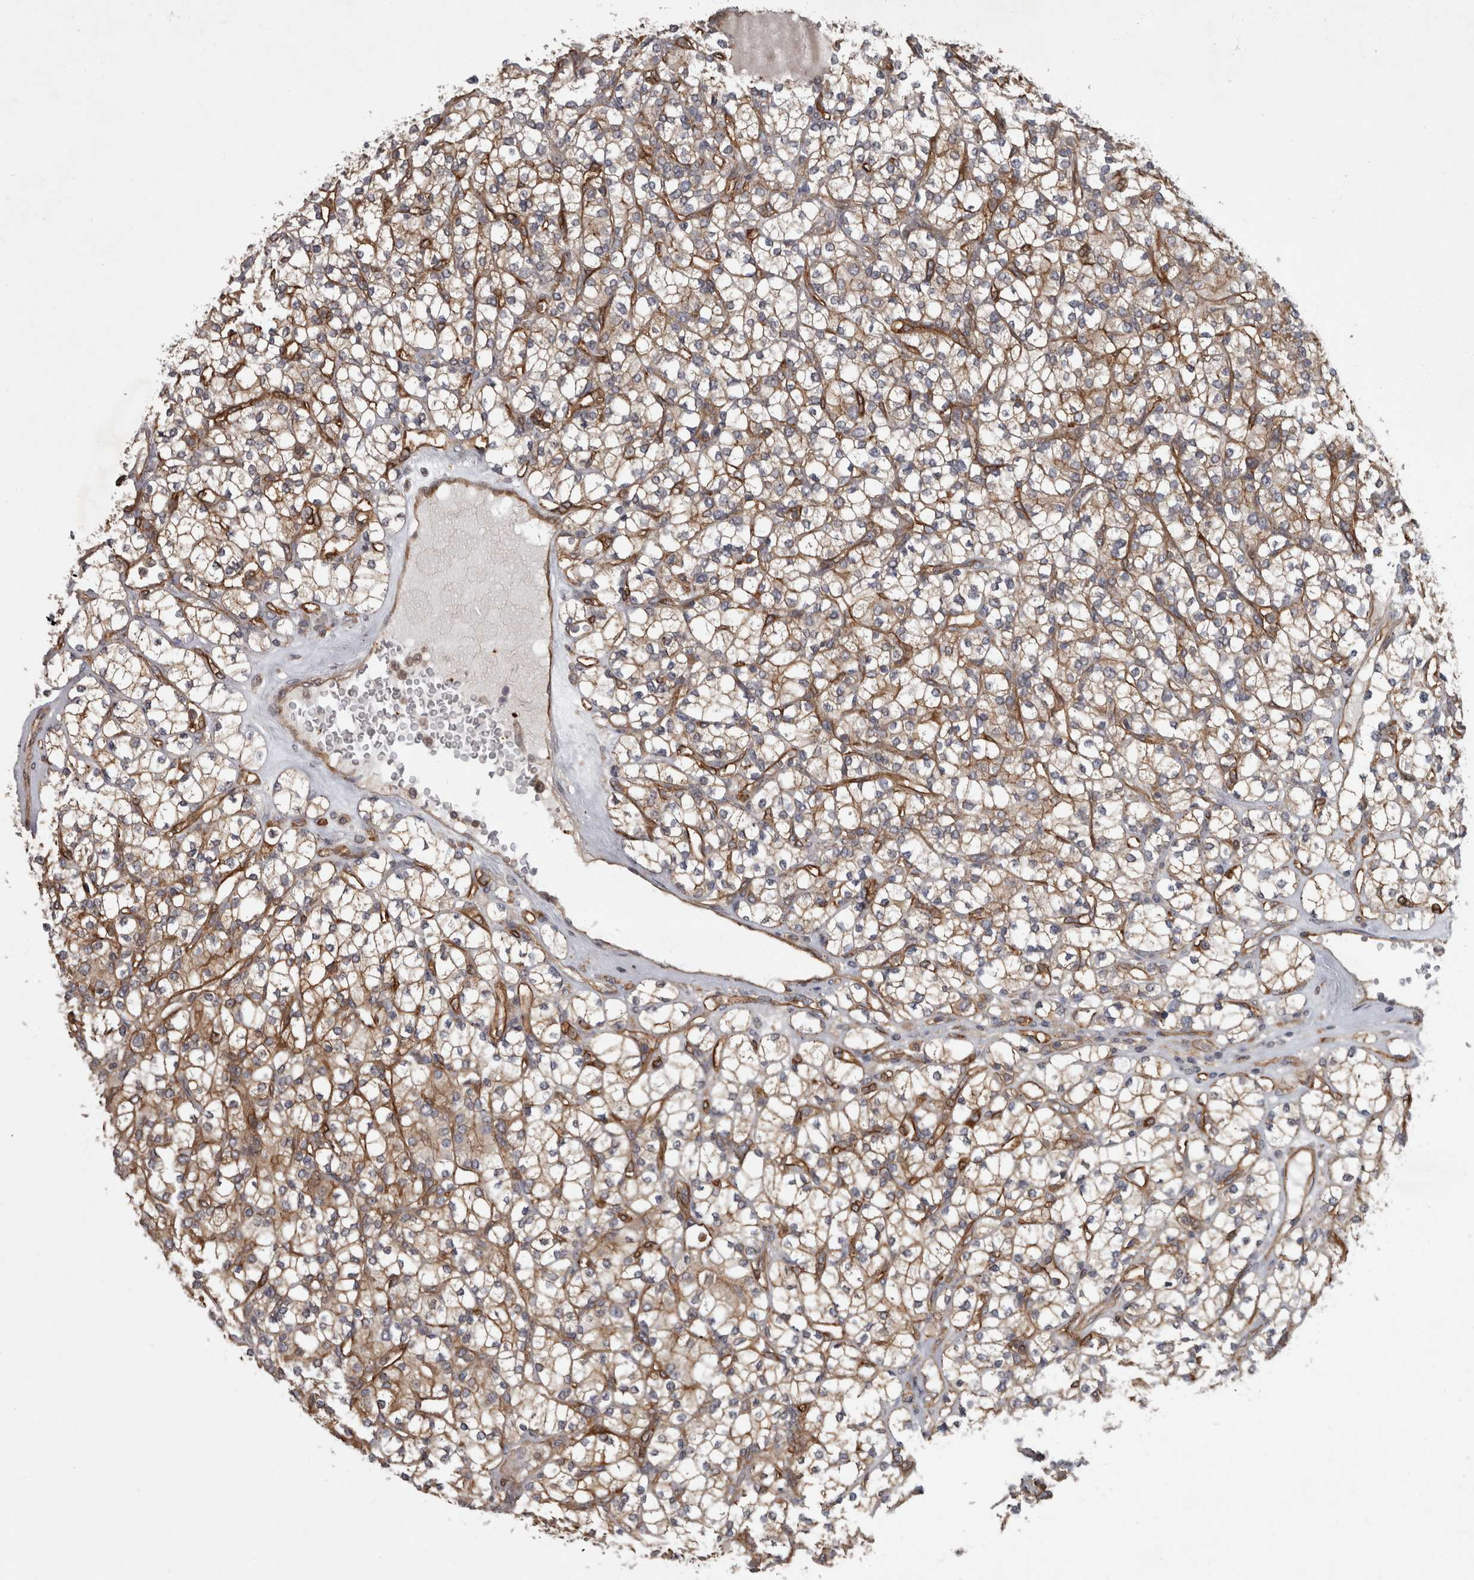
{"staining": {"intensity": "moderate", "quantity": "<25%", "location": "cytoplasmic/membranous"}, "tissue": "renal cancer", "cell_type": "Tumor cells", "image_type": "cancer", "snomed": [{"axis": "morphology", "description": "Adenocarcinoma, NOS"}, {"axis": "topography", "description": "Kidney"}], "caption": "Adenocarcinoma (renal) stained with a protein marker shows moderate staining in tumor cells.", "gene": "VEGFD", "patient": {"sex": "male", "age": 77}}